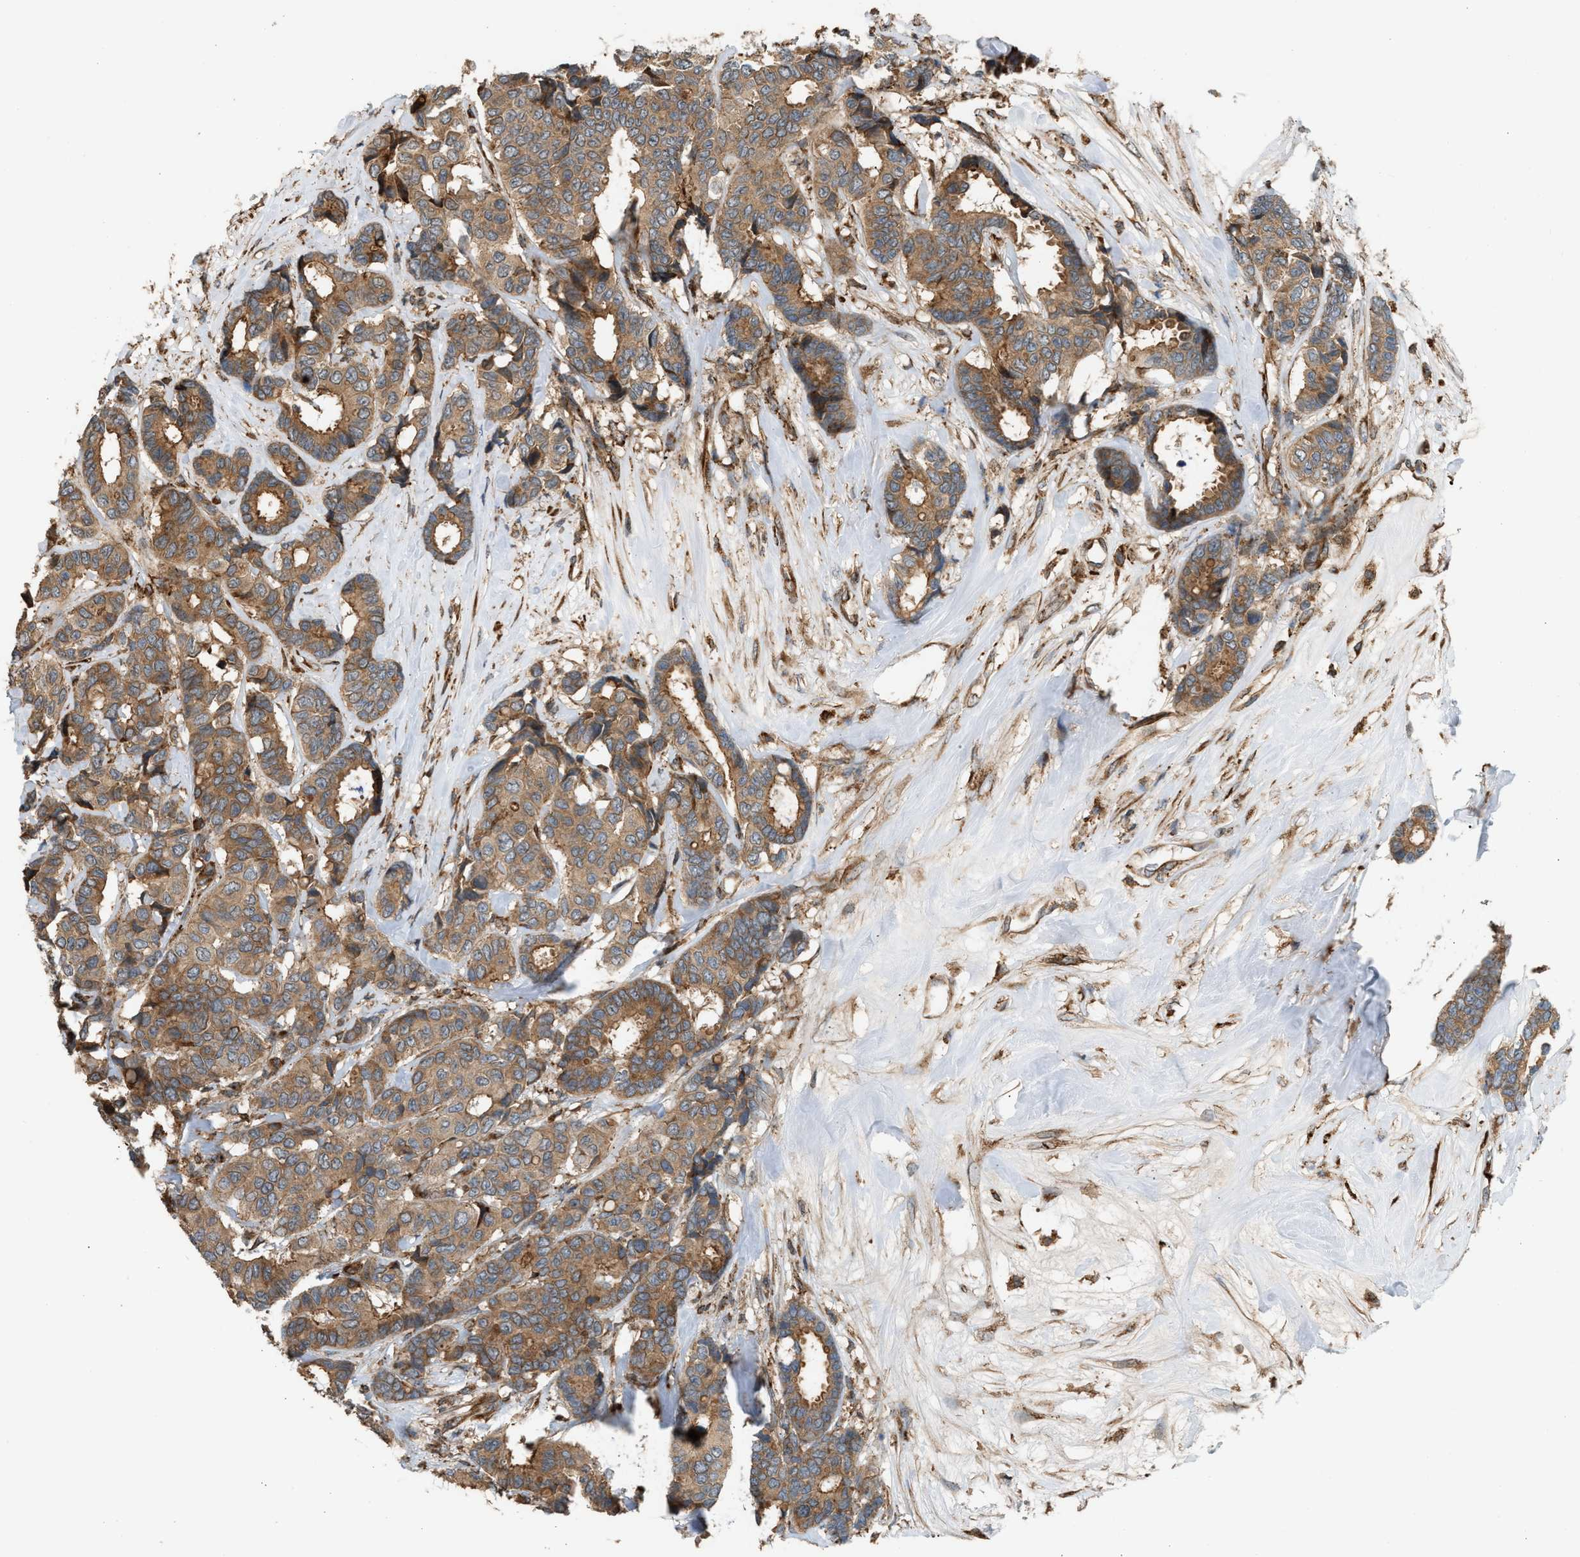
{"staining": {"intensity": "moderate", "quantity": ">75%", "location": "cytoplasmic/membranous"}, "tissue": "breast cancer", "cell_type": "Tumor cells", "image_type": "cancer", "snomed": [{"axis": "morphology", "description": "Duct carcinoma"}, {"axis": "topography", "description": "Breast"}], "caption": "DAB immunohistochemical staining of human infiltrating ductal carcinoma (breast) shows moderate cytoplasmic/membranous protein positivity in about >75% of tumor cells.", "gene": "BAIAP2L1", "patient": {"sex": "female", "age": 87}}